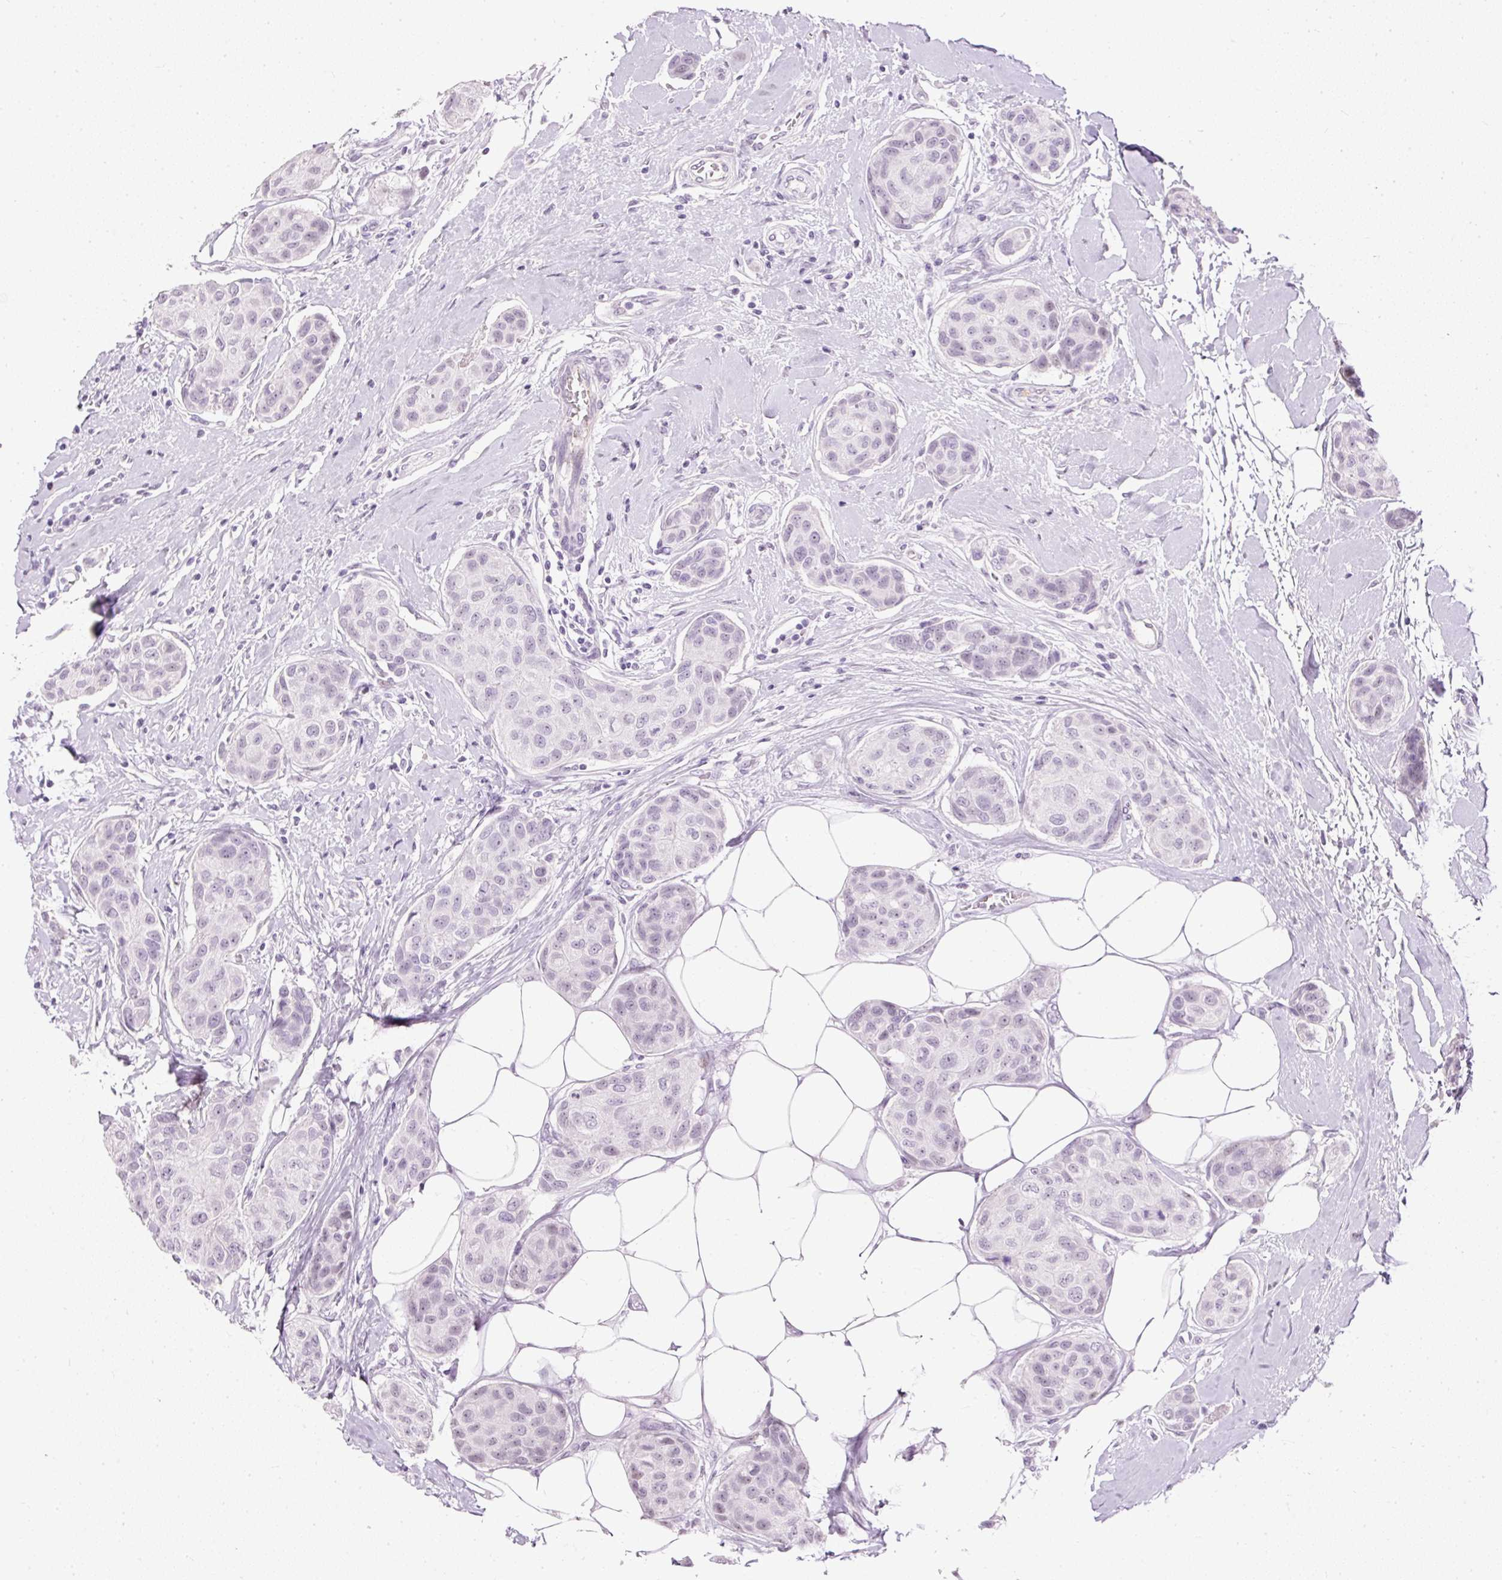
{"staining": {"intensity": "moderate", "quantity": "<25%", "location": "nuclear"}, "tissue": "breast cancer", "cell_type": "Tumor cells", "image_type": "cancer", "snomed": [{"axis": "morphology", "description": "Duct carcinoma"}, {"axis": "topography", "description": "Breast"}, {"axis": "topography", "description": "Lymph node"}], "caption": "The photomicrograph shows immunohistochemical staining of infiltrating ductal carcinoma (breast). There is moderate nuclear expression is seen in approximately <25% of tumor cells.", "gene": "PDE6B", "patient": {"sex": "female", "age": 80}}